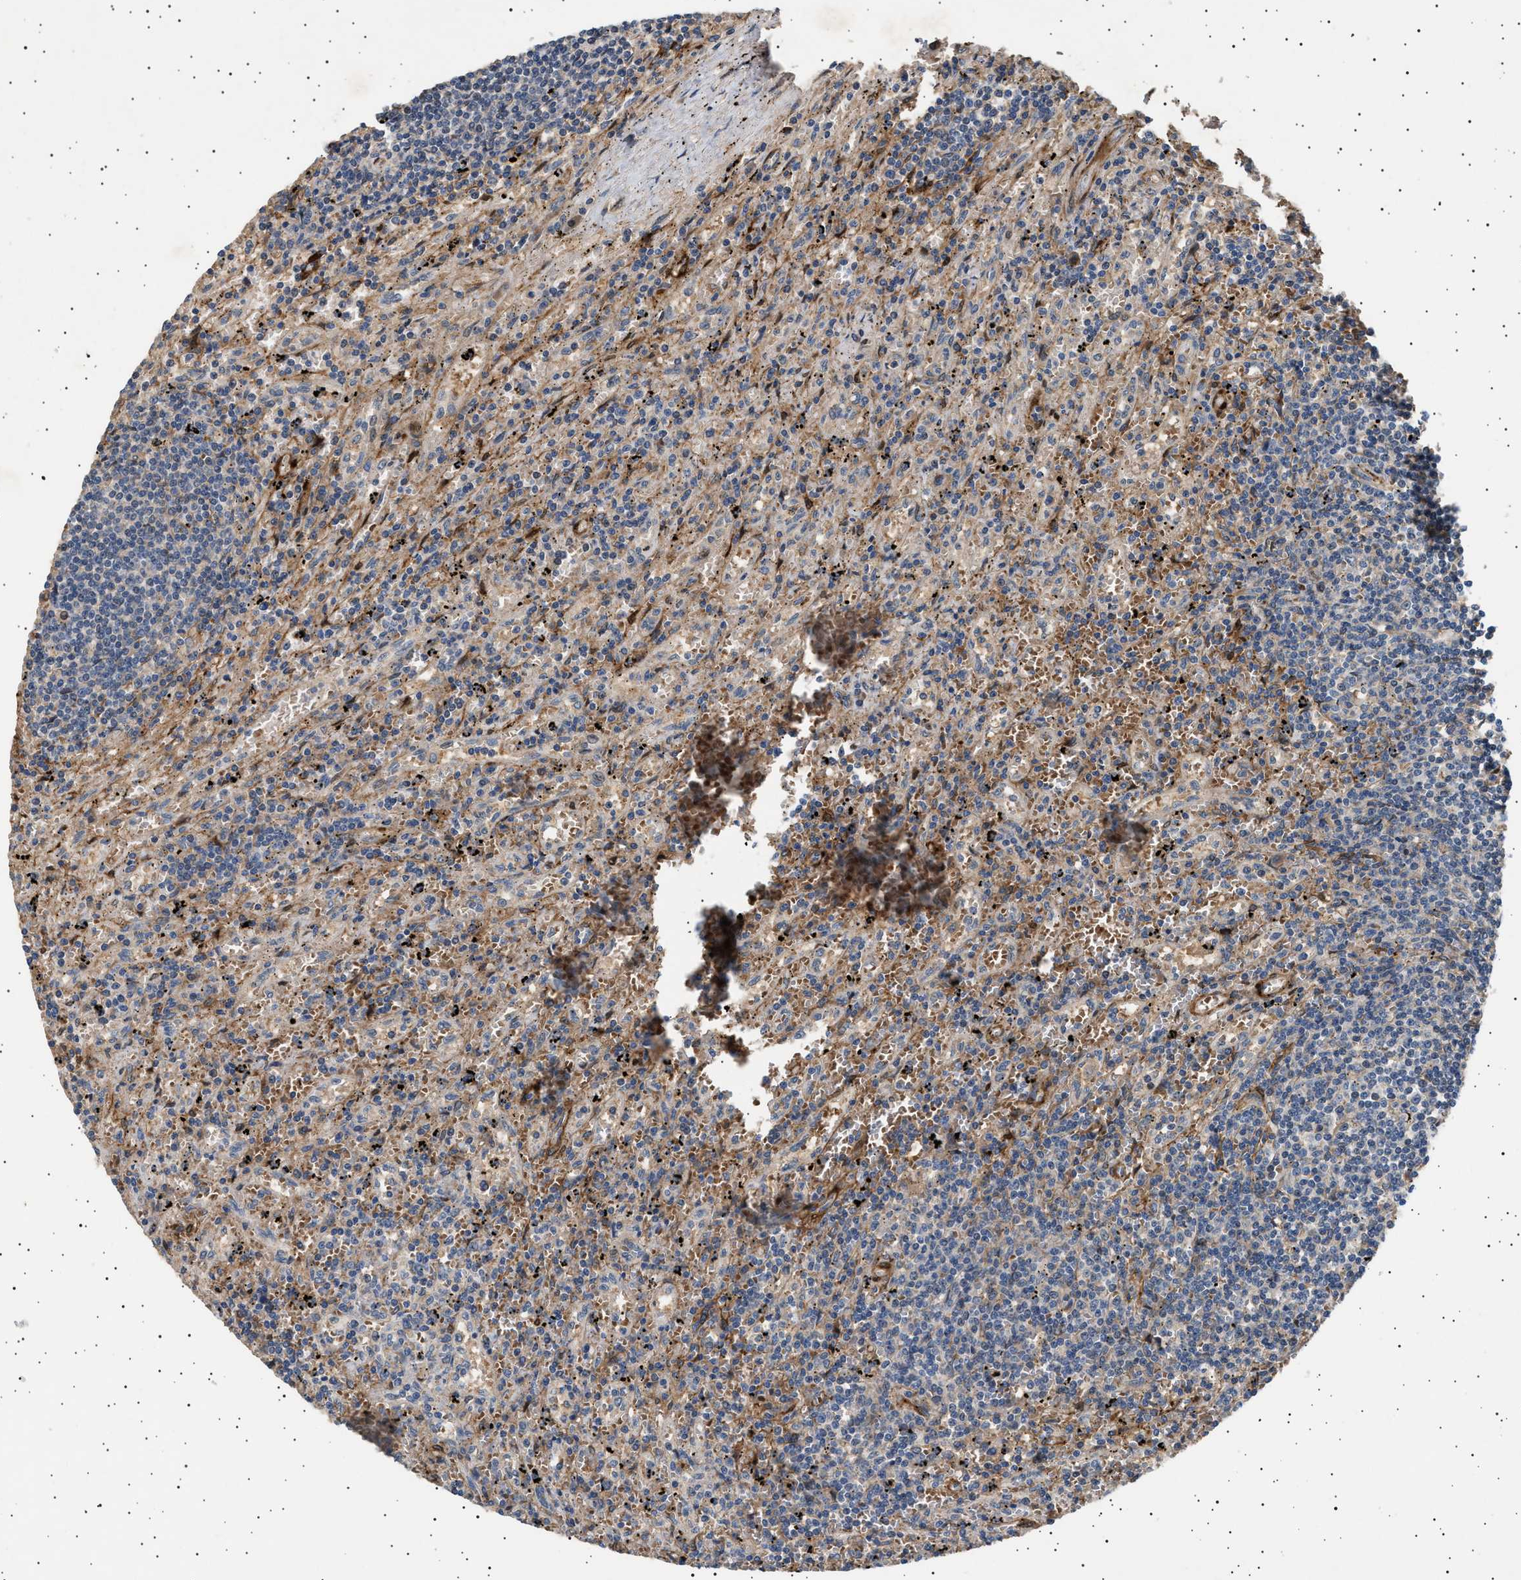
{"staining": {"intensity": "negative", "quantity": "none", "location": "none"}, "tissue": "lymphoma", "cell_type": "Tumor cells", "image_type": "cancer", "snomed": [{"axis": "morphology", "description": "Malignant lymphoma, non-Hodgkin's type, Low grade"}, {"axis": "topography", "description": "Spleen"}], "caption": "The micrograph displays no staining of tumor cells in lymphoma.", "gene": "GUCY1B1", "patient": {"sex": "male", "age": 76}}